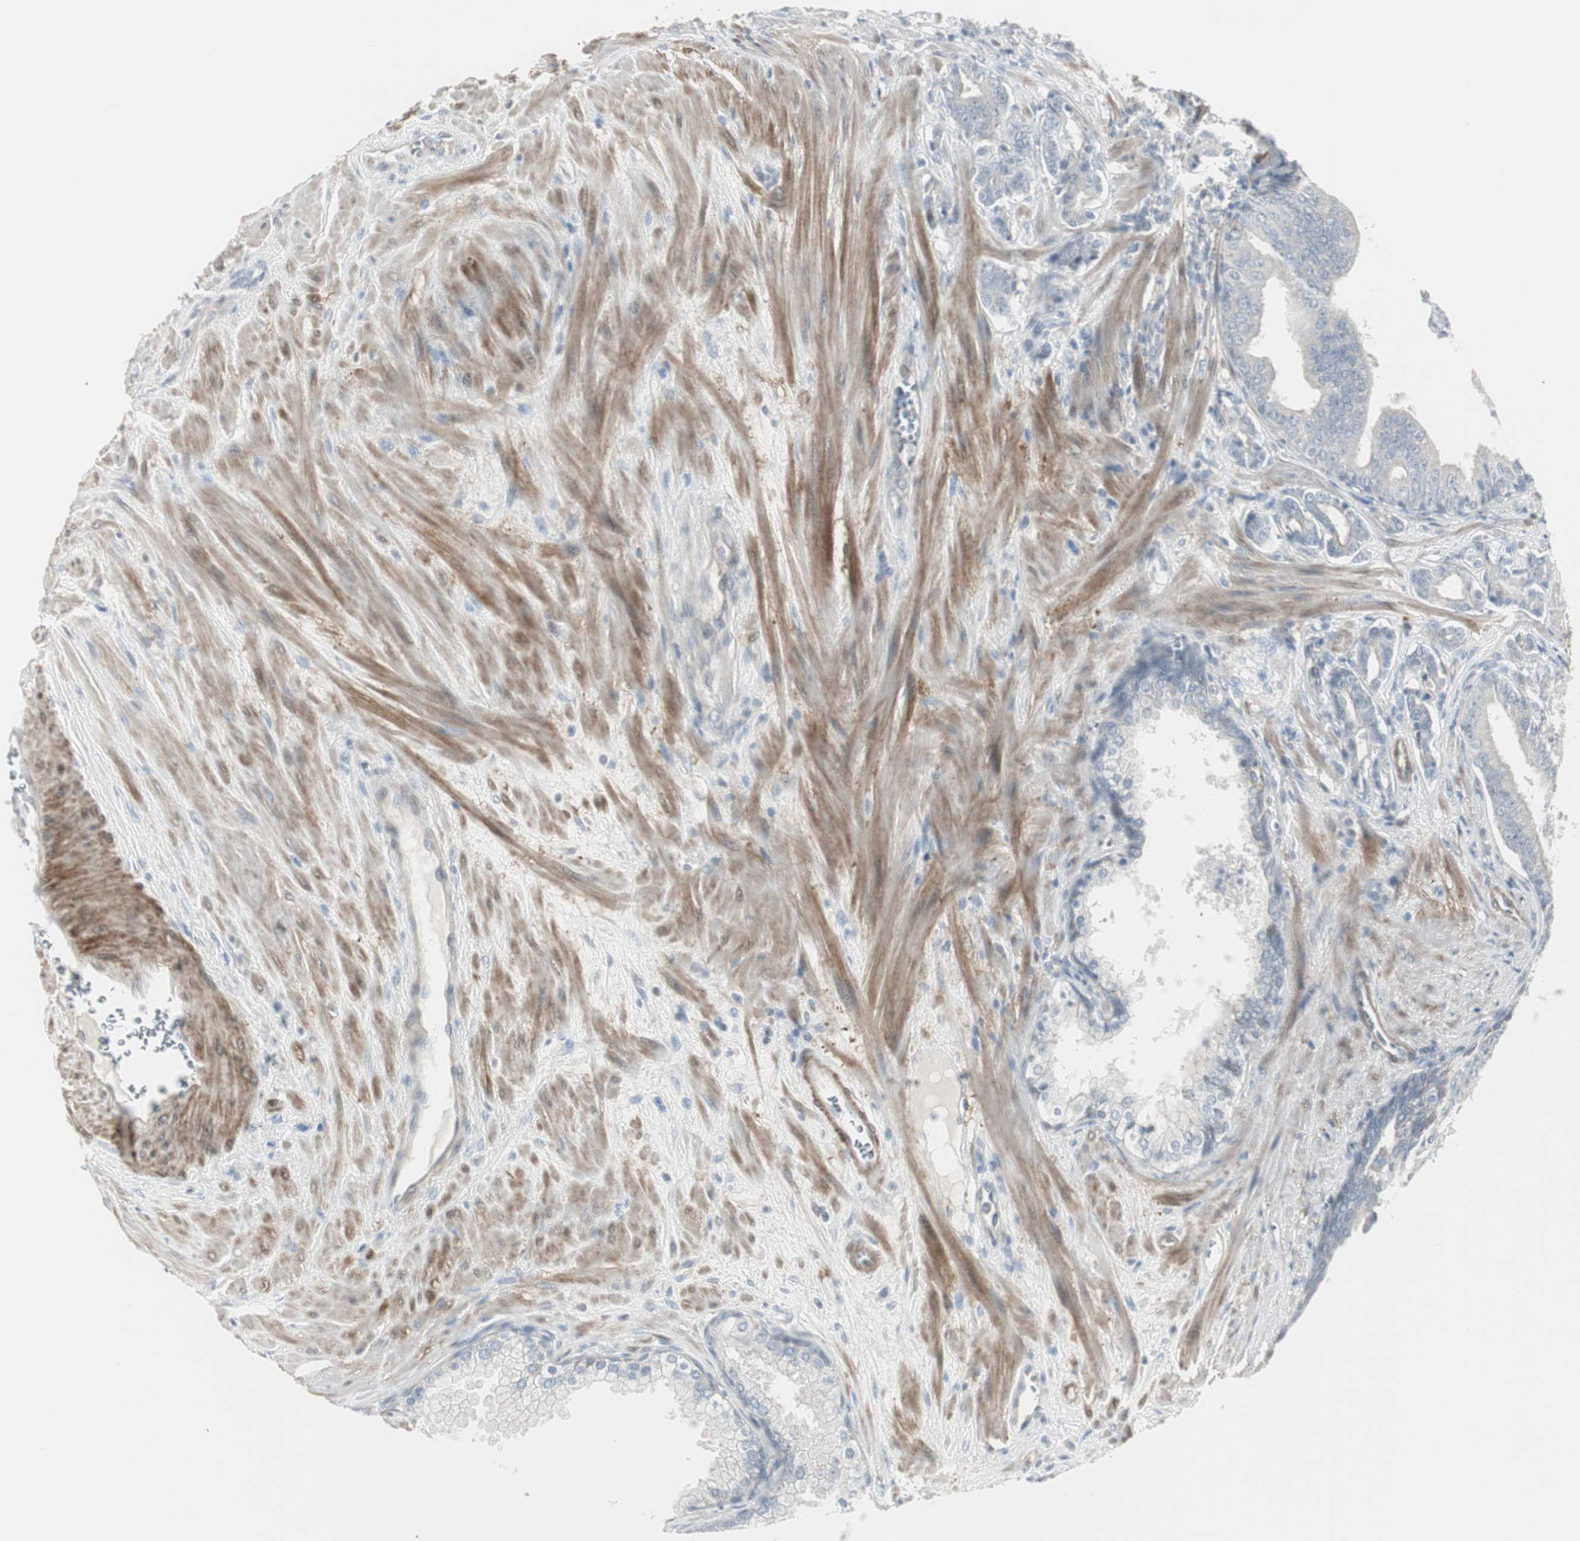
{"staining": {"intensity": "negative", "quantity": "none", "location": "none"}, "tissue": "prostate cancer", "cell_type": "Tumor cells", "image_type": "cancer", "snomed": [{"axis": "morphology", "description": "Adenocarcinoma, Low grade"}, {"axis": "topography", "description": "Prostate"}], "caption": "Tumor cells show no significant protein expression in prostate cancer. The staining is performed using DAB (3,3'-diaminobenzidine) brown chromogen with nuclei counter-stained in using hematoxylin.", "gene": "DMPK", "patient": {"sex": "male", "age": 58}}